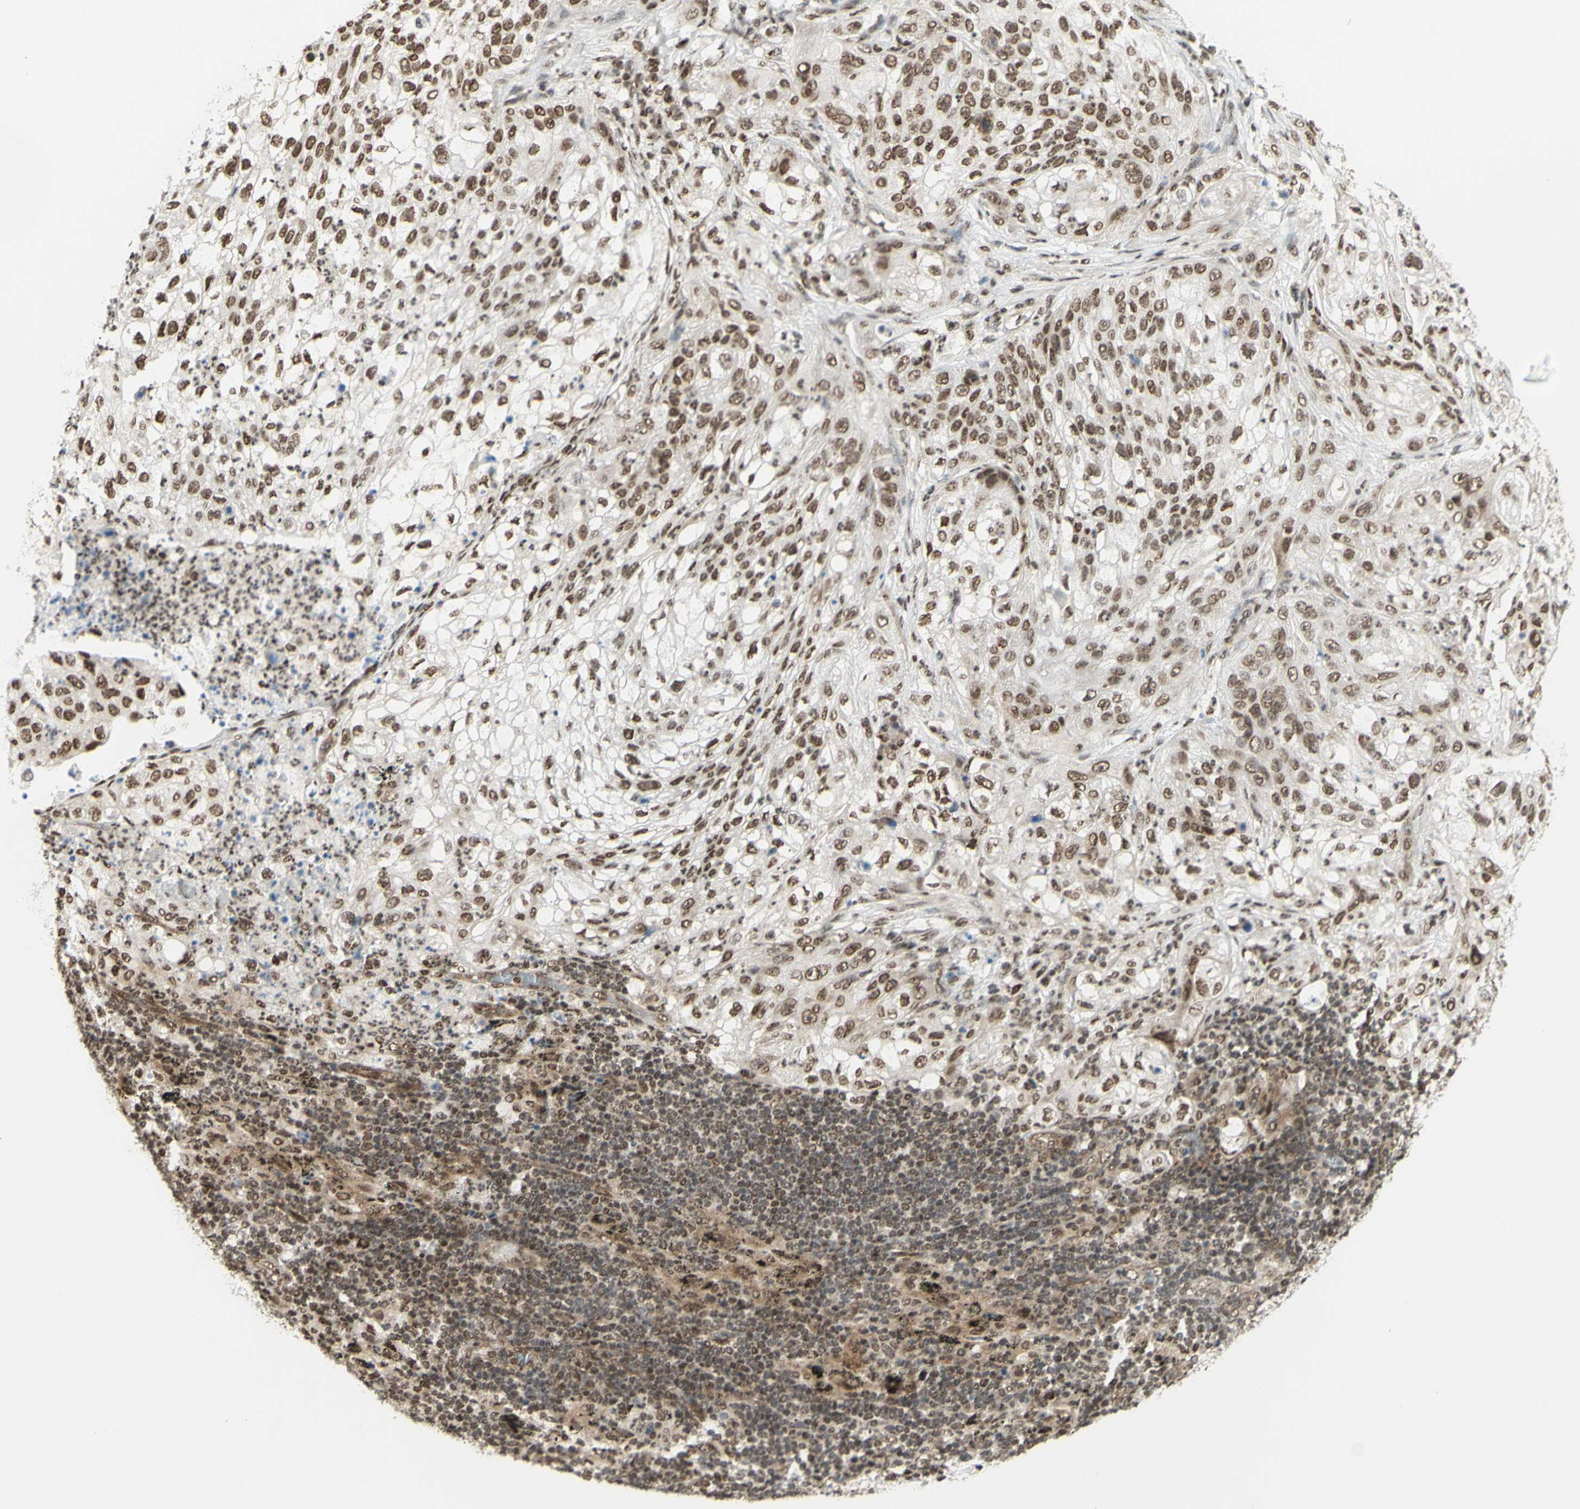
{"staining": {"intensity": "moderate", "quantity": ">75%", "location": "nuclear"}, "tissue": "lung cancer", "cell_type": "Tumor cells", "image_type": "cancer", "snomed": [{"axis": "morphology", "description": "Inflammation, NOS"}, {"axis": "morphology", "description": "Squamous cell carcinoma, NOS"}, {"axis": "topography", "description": "Lymph node"}, {"axis": "topography", "description": "Soft tissue"}, {"axis": "topography", "description": "Lung"}], "caption": "There is medium levels of moderate nuclear staining in tumor cells of lung squamous cell carcinoma, as demonstrated by immunohistochemical staining (brown color).", "gene": "ZMYM6", "patient": {"sex": "male", "age": 66}}